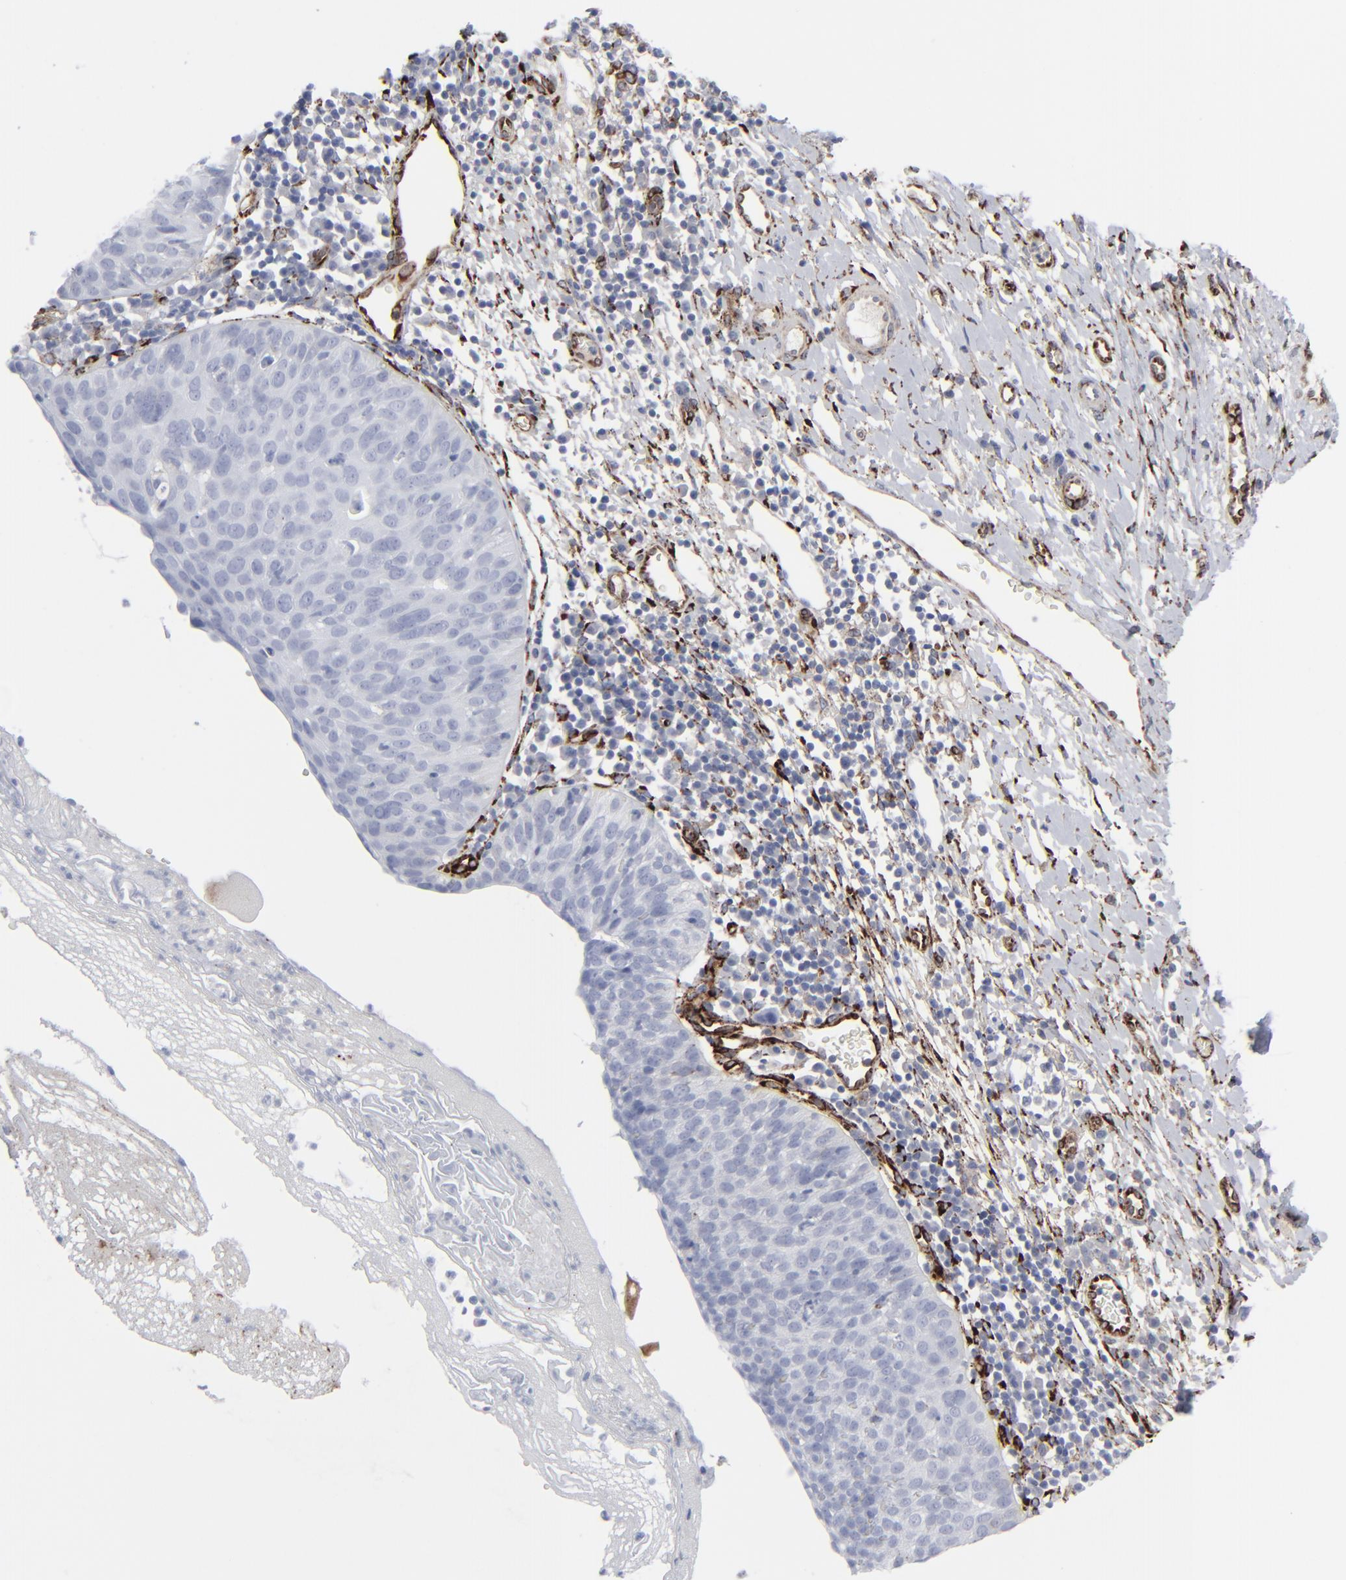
{"staining": {"intensity": "negative", "quantity": "none", "location": "none"}, "tissue": "cervical cancer", "cell_type": "Tumor cells", "image_type": "cancer", "snomed": [{"axis": "morphology", "description": "Normal tissue, NOS"}, {"axis": "morphology", "description": "Squamous cell carcinoma, NOS"}, {"axis": "topography", "description": "Cervix"}], "caption": "This image is of squamous cell carcinoma (cervical) stained with immunohistochemistry (IHC) to label a protein in brown with the nuclei are counter-stained blue. There is no positivity in tumor cells.", "gene": "SPARC", "patient": {"sex": "female", "age": 39}}